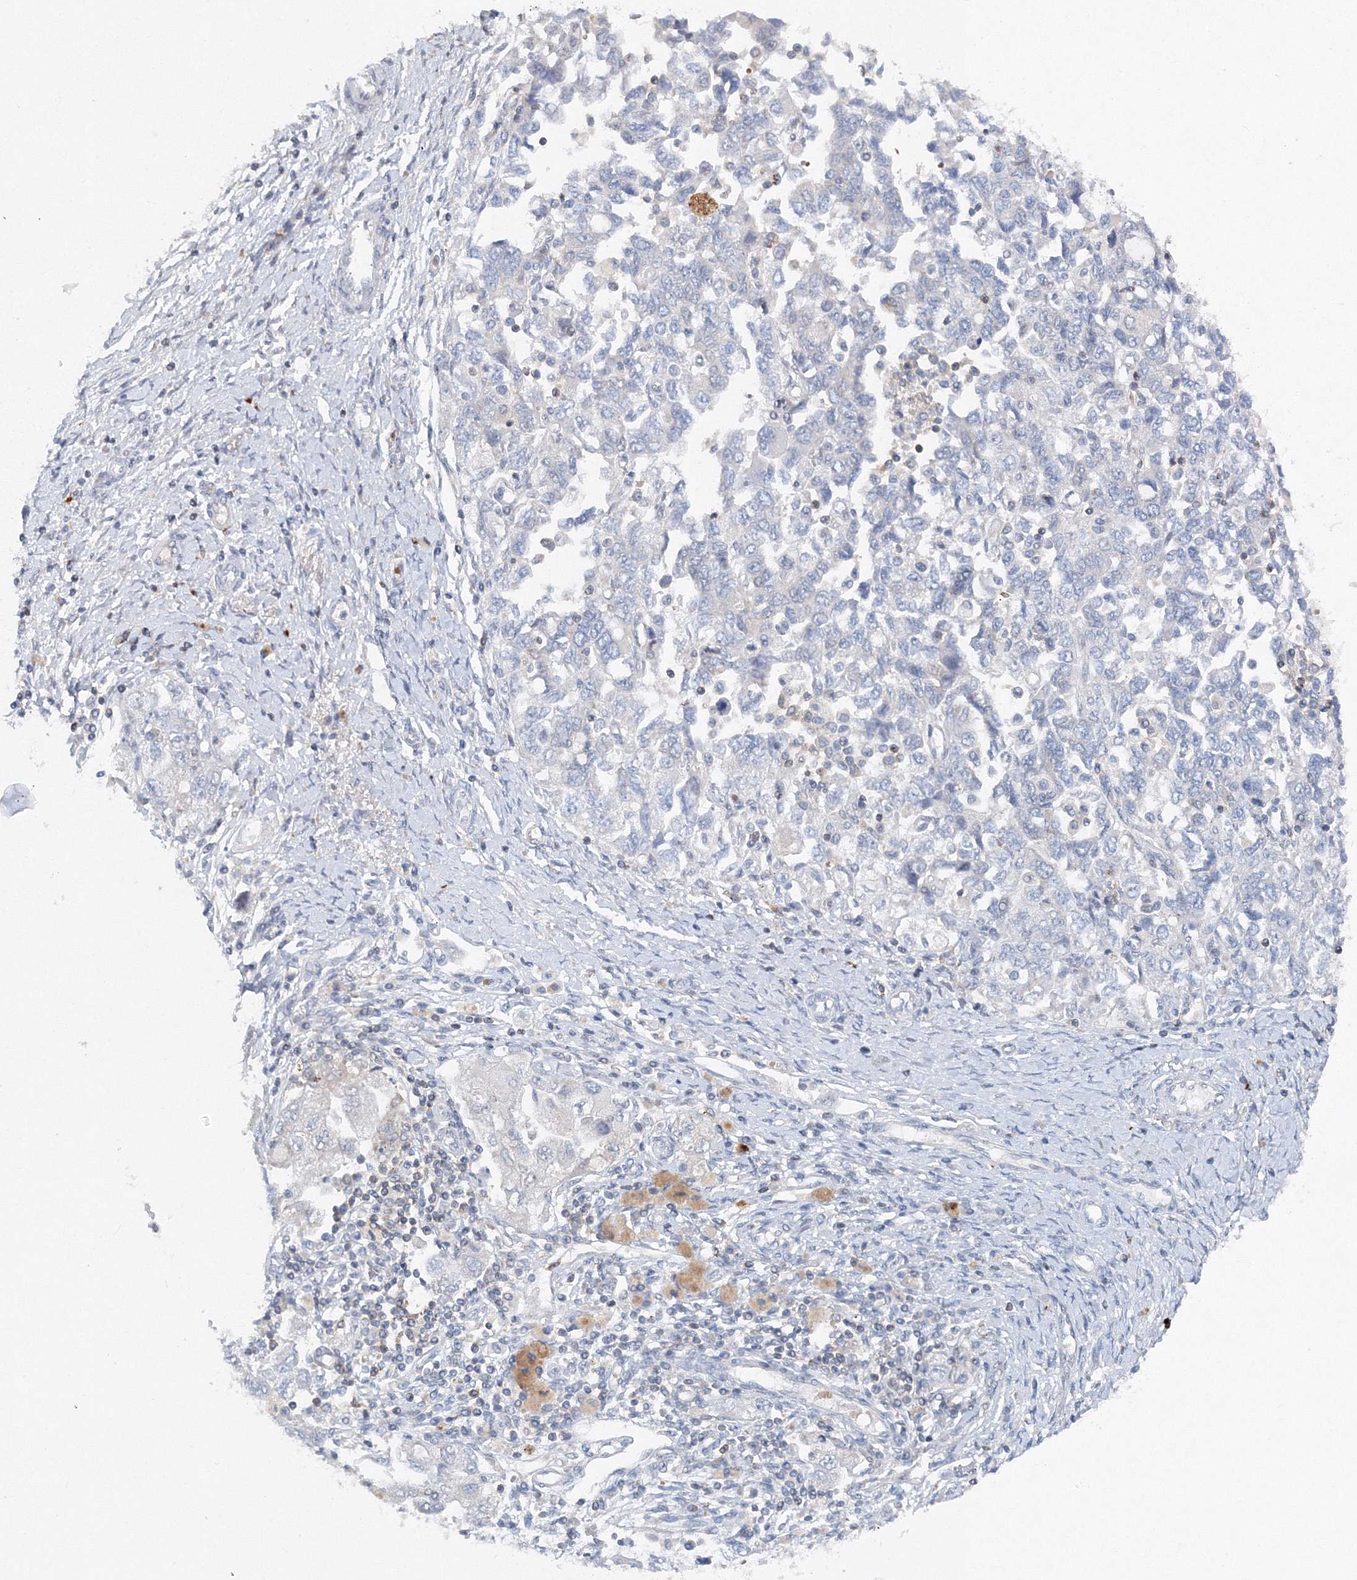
{"staining": {"intensity": "negative", "quantity": "none", "location": "none"}, "tissue": "ovarian cancer", "cell_type": "Tumor cells", "image_type": "cancer", "snomed": [{"axis": "morphology", "description": "Carcinoma, NOS"}, {"axis": "morphology", "description": "Cystadenocarcinoma, serous, NOS"}, {"axis": "topography", "description": "Ovary"}], "caption": "Immunohistochemical staining of ovarian cancer (serous cystadenocarcinoma) exhibits no significant expression in tumor cells.", "gene": "SH3BP5", "patient": {"sex": "female", "age": 69}}